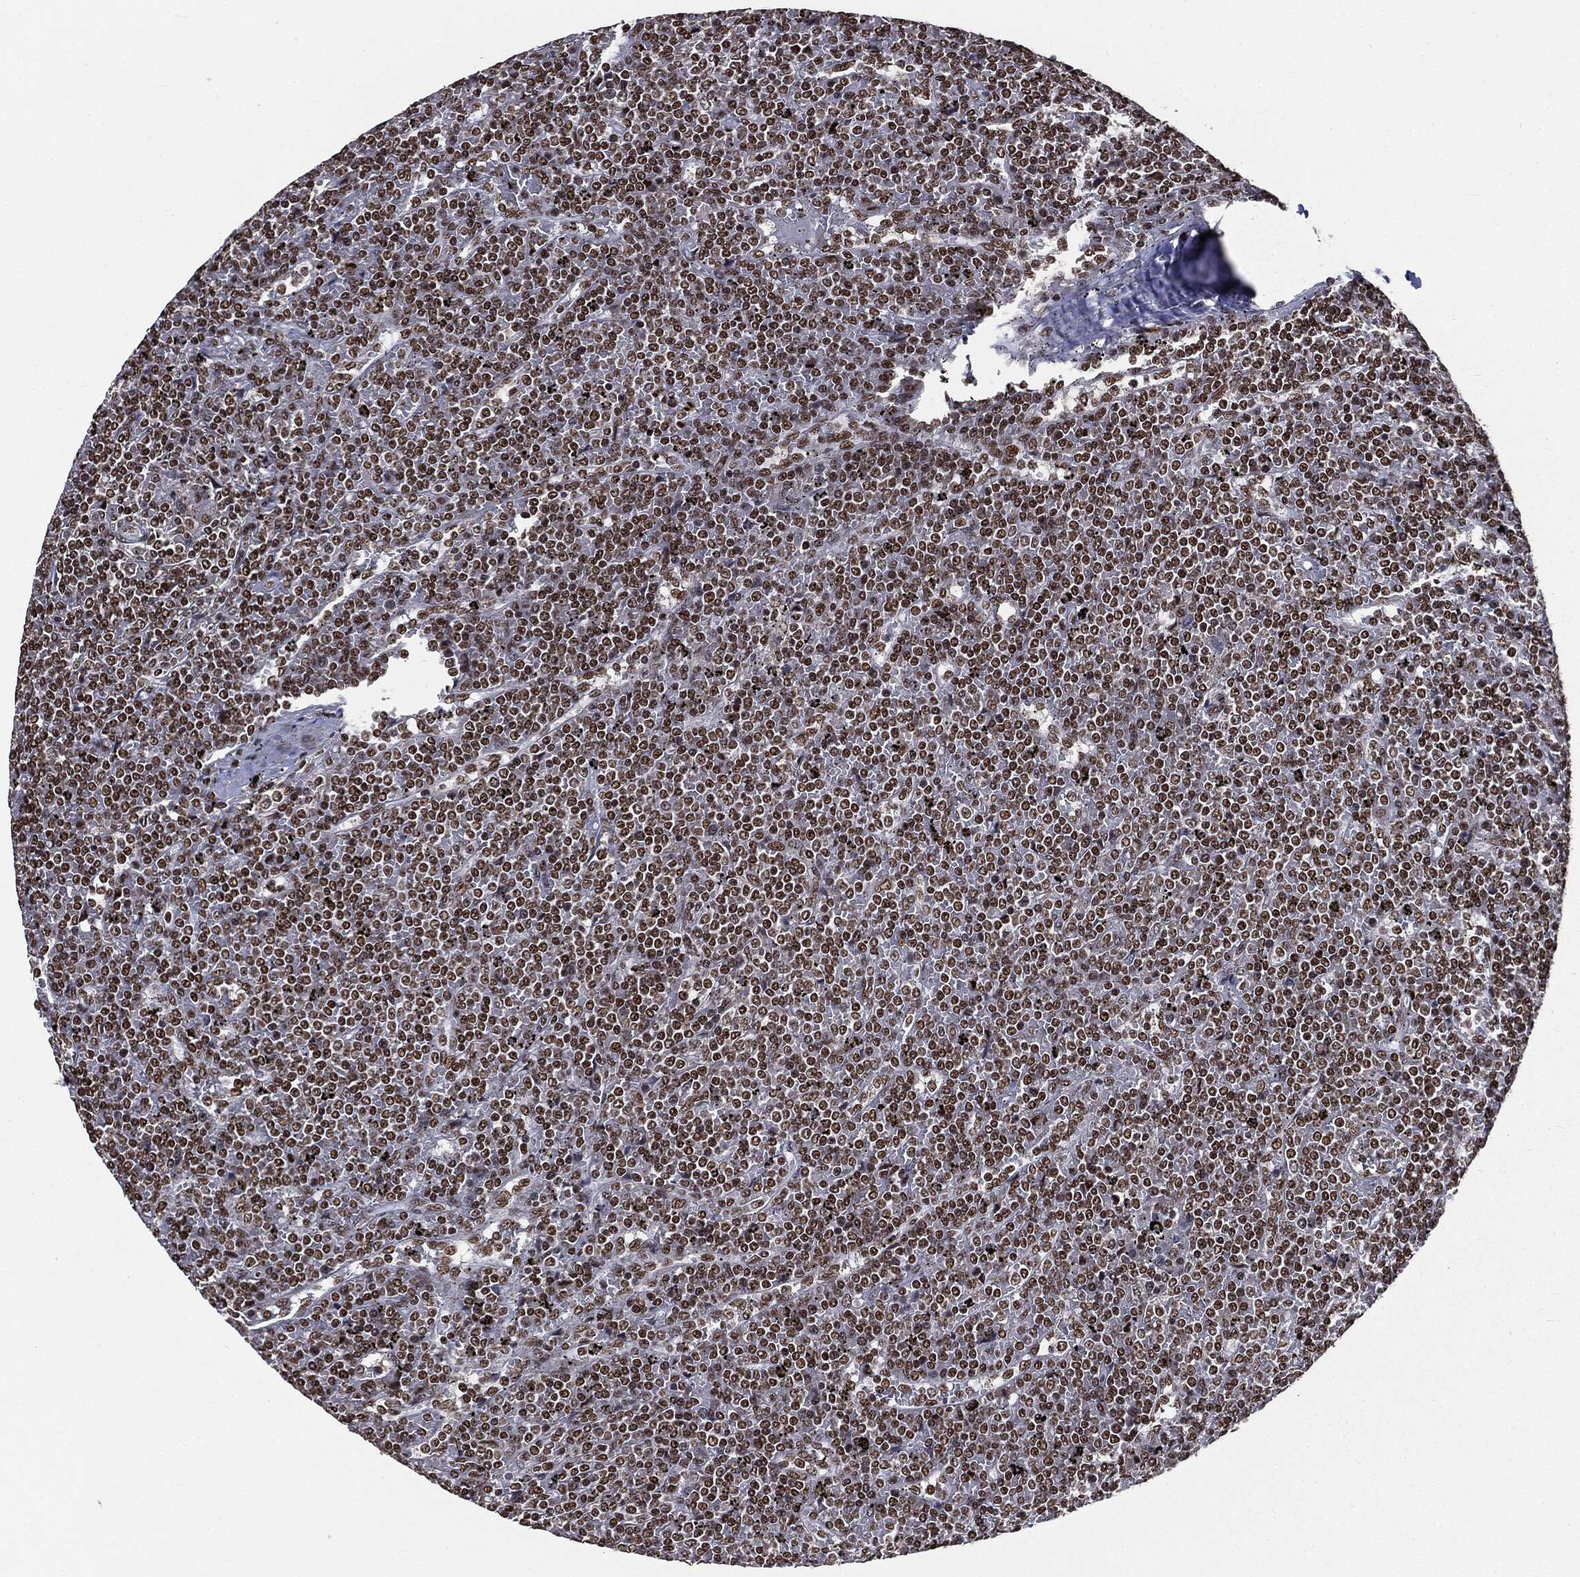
{"staining": {"intensity": "strong", "quantity": ">75%", "location": "nuclear"}, "tissue": "lymphoma", "cell_type": "Tumor cells", "image_type": "cancer", "snomed": [{"axis": "morphology", "description": "Malignant lymphoma, non-Hodgkin's type, Low grade"}, {"axis": "topography", "description": "Spleen"}], "caption": "Brown immunohistochemical staining in human malignant lymphoma, non-Hodgkin's type (low-grade) shows strong nuclear positivity in approximately >75% of tumor cells.", "gene": "DPH2", "patient": {"sex": "female", "age": 19}}